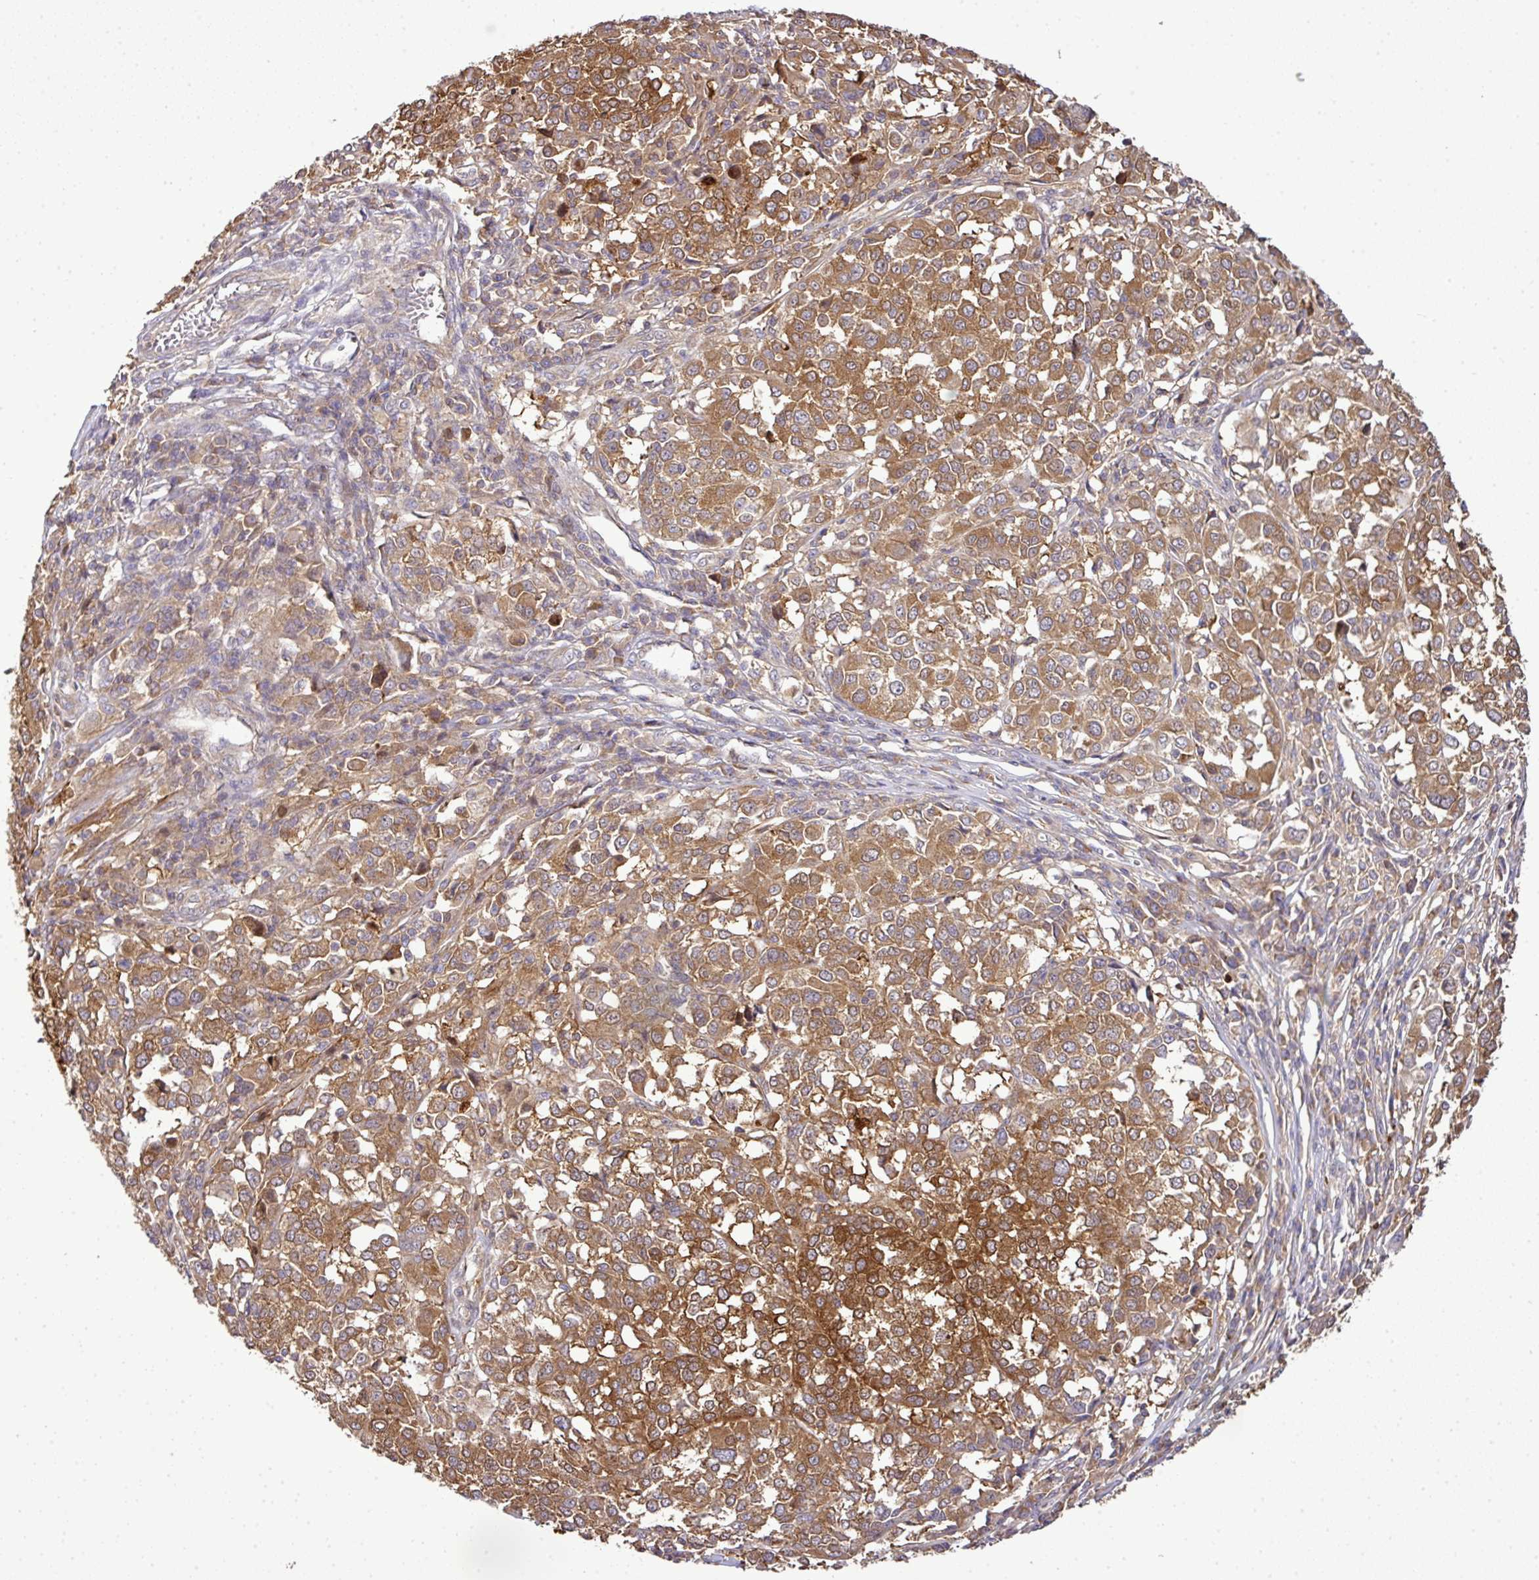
{"staining": {"intensity": "moderate", "quantity": ">75%", "location": "cytoplasmic/membranous"}, "tissue": "melanoma", "cell_type": "Tumor cells", "image_type": "cancer", "snomed": [{"axis": "morphology", "description": "Malignant melanoma, Metastatic site"}, {"axis": "topography", "description": "Lymph node"}], "caption": "The micrograph demonstrates staining of malignant melanoma (metastatic site), revealing moderate cytoplasmic/membranous protein expression (brown color) within tumor cells.", "gene": "TMEM107", "patient": {"sex": "male", "age": 44}}